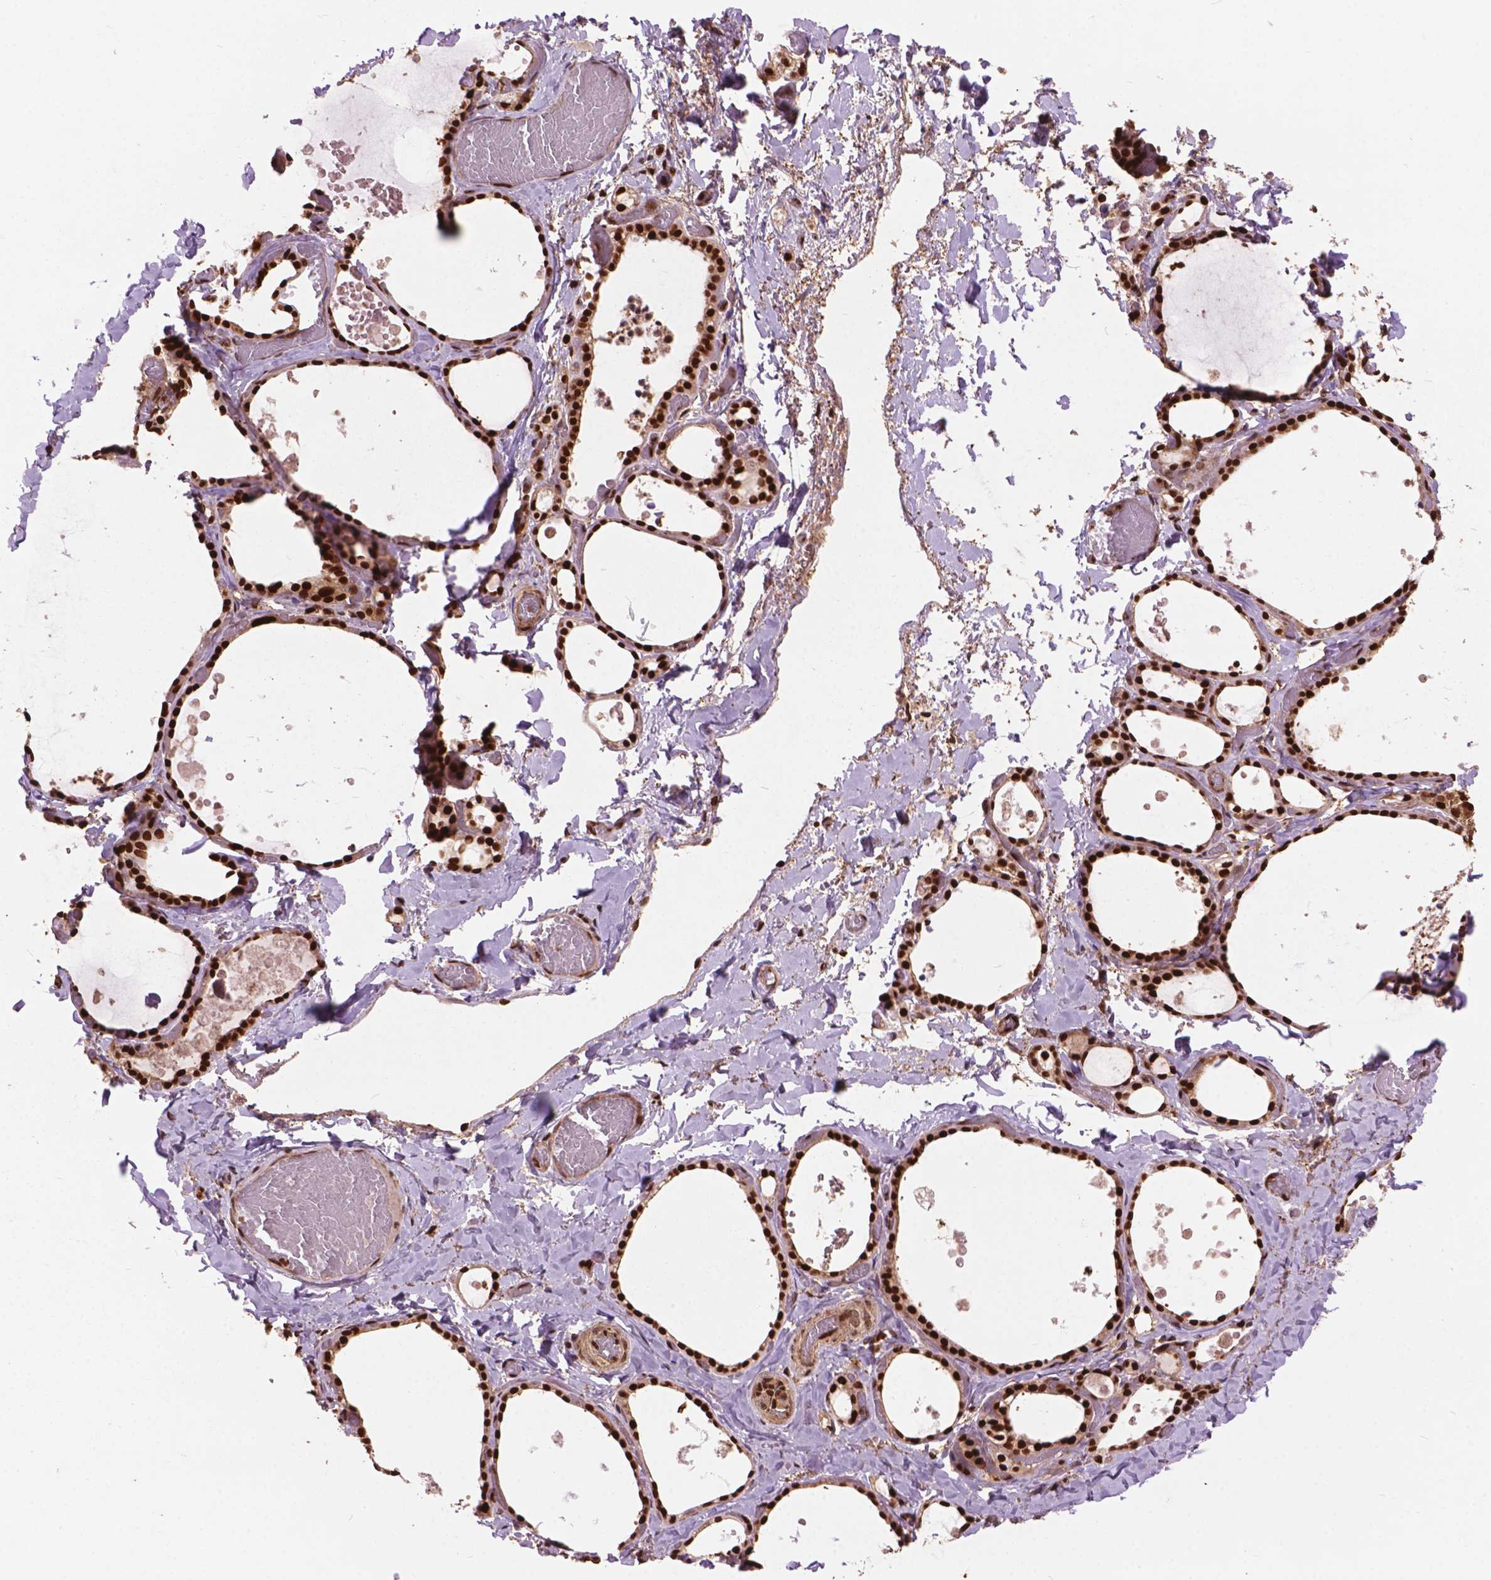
{"staining": {"intensity": "strong", "quantity": ">75%", "location": "nuclear"}, "tissue": "thyroid gland", "cell_type": "Glandular cells", "image_type": "normal", "snomed": [{"axis": "morphology", "description": "Normal tissue, NOS"}, {"axis": "topography", "description": "Thyroid gland"}], "caption": "Immunohistochemical staining of benign human thyroid gland displays high levels of strong nuclear positivity in approximately >75% of glandular cells.", "gene": "ANP32A", "patient": {"sex": "female", "age": 56}}